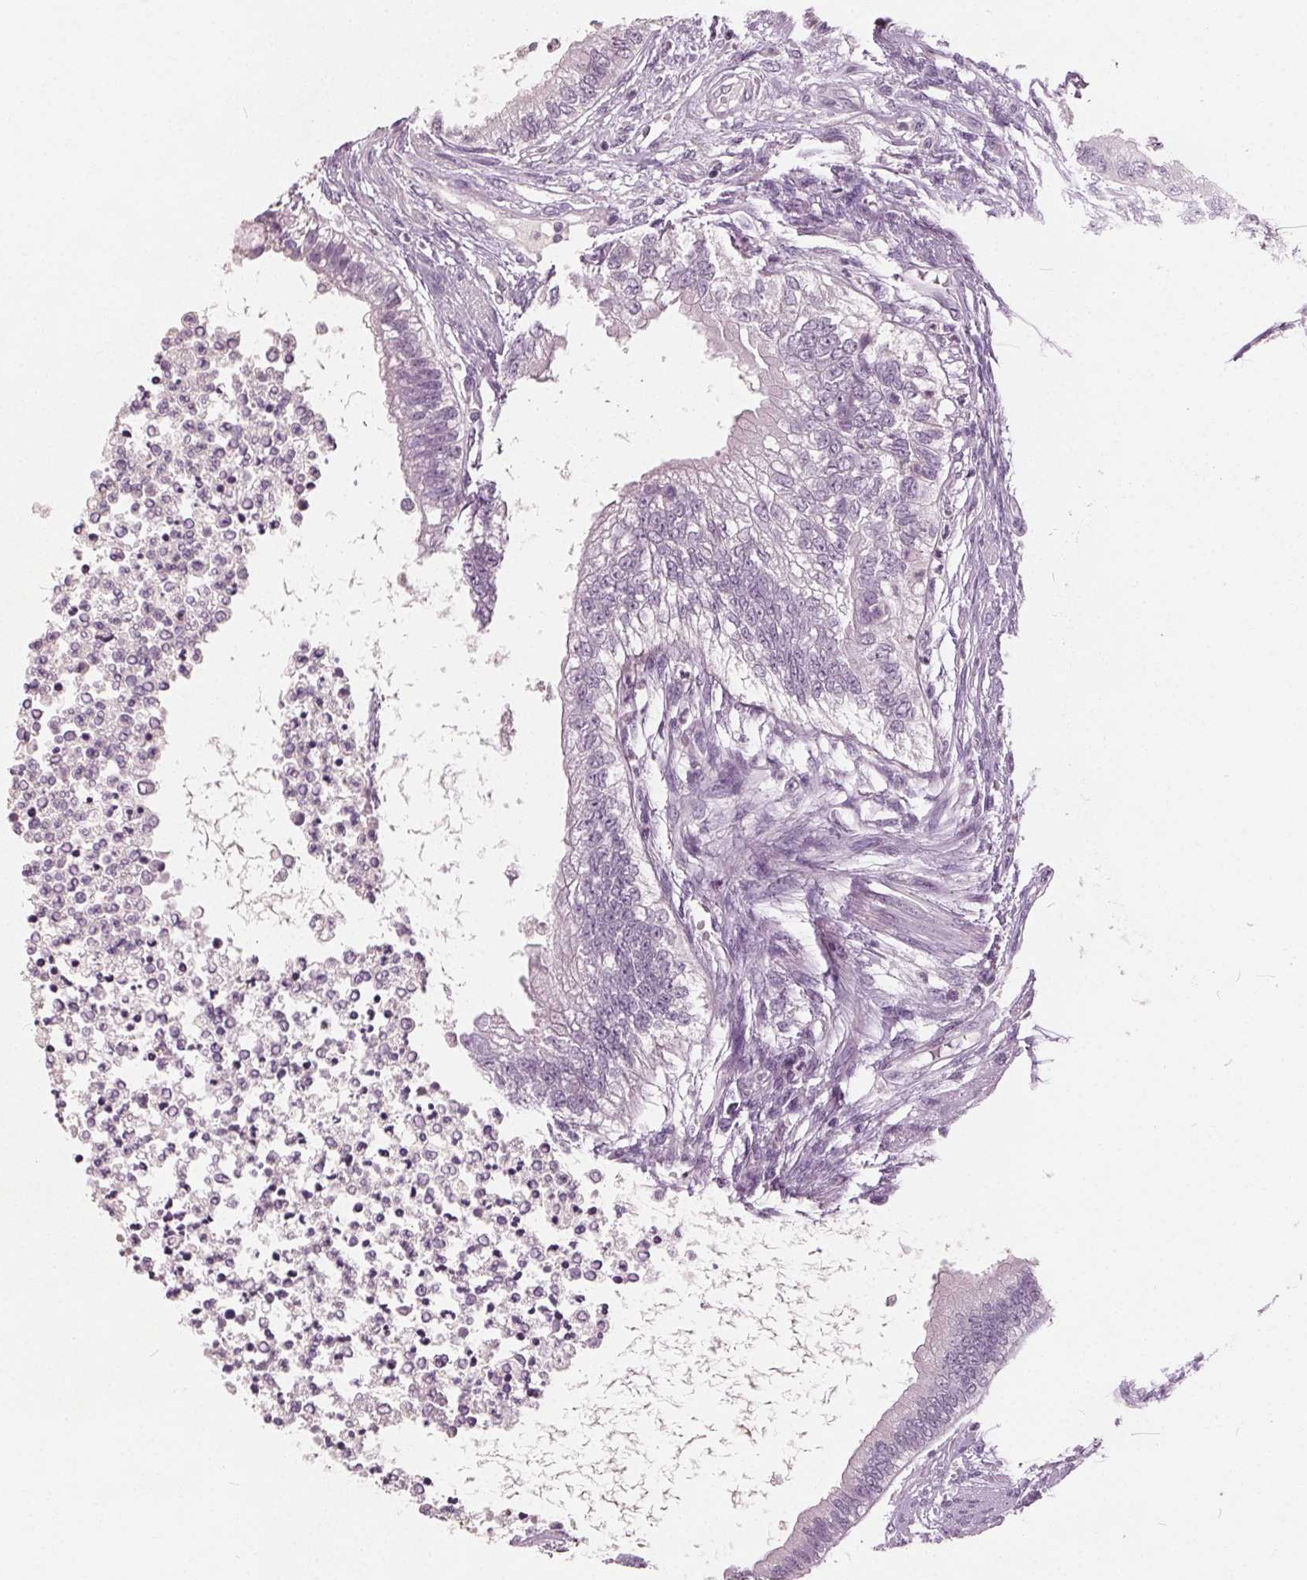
{"staining": {"intensity": "negative", "quantity": "none", "location": "none"}, "tissue": "testis cancer", "cell_type": "Tumor cells", "image_type": "cancer", "snomed": [{"axis": "morphology", "description": "Carcinoma, Embryonal, NOS"}, {"axis": "topography", "description": "Testis"}], "caption": "Tumor cells show no significant protein staining in testis cancer (embryonal carcinoma).", "gene": "TKFC", "patient": {"sex": "male", "age": 26}}